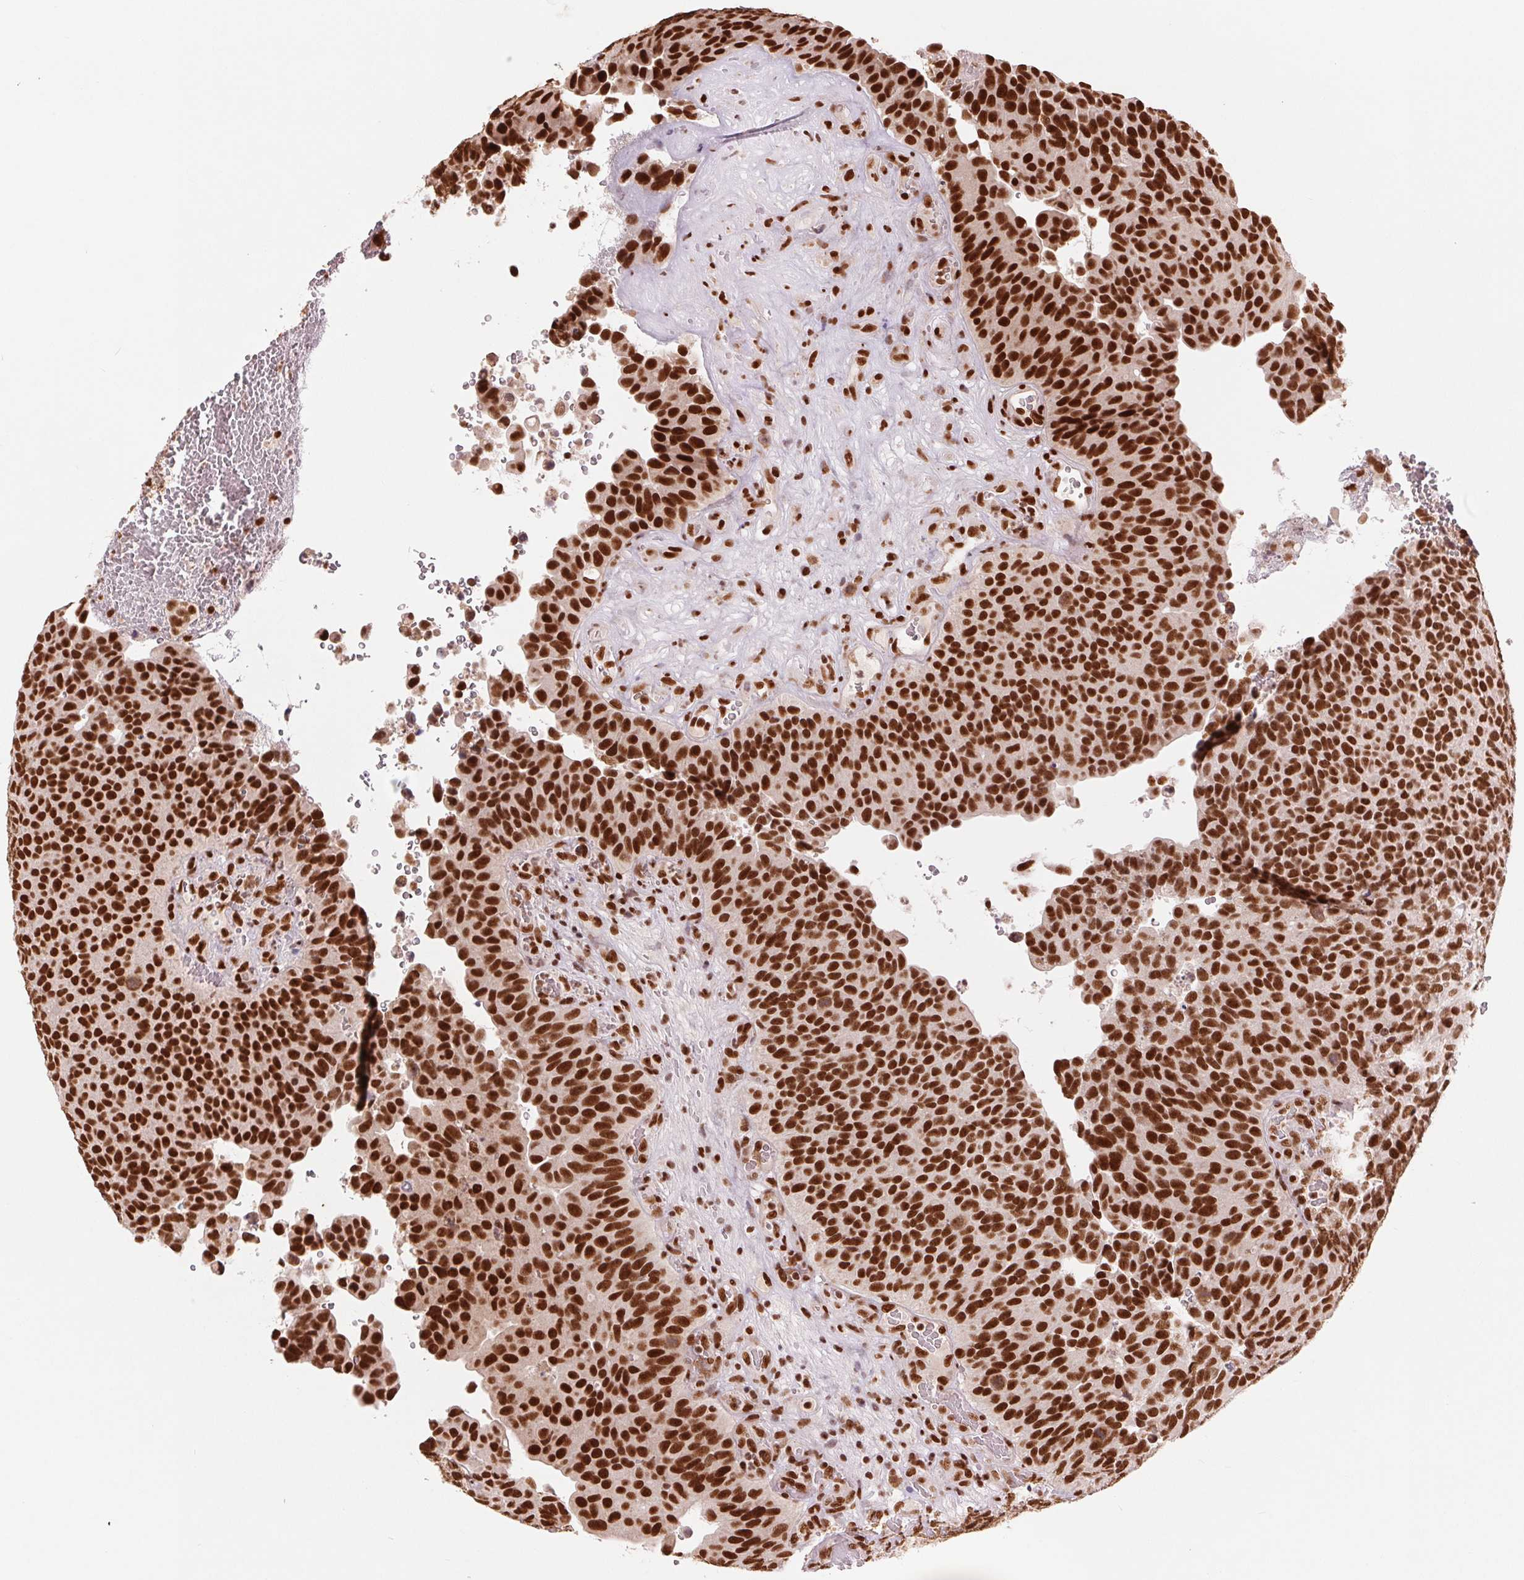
{"staining": {"intensity": "strong", "quantity": ">75%", "location": "nuclear"}, "tissue": "urothelial cancer", "cell_type": "Tumor cells", "image_type": "cancer", "snomed": [{"axis": "morphology", "description": "Urothelial carcinoma, Low grade"}, {"axis": "topography", "description": "Urinary bladder"}], "caption": "DAB immunohistochemical staining of human urothelial carcinoma (low-grade) displays strong nuclear protein positivity in about >75% of tumor cells.", "gene": "TTLL9", "patient": {"sex": "male", "age": 76}}